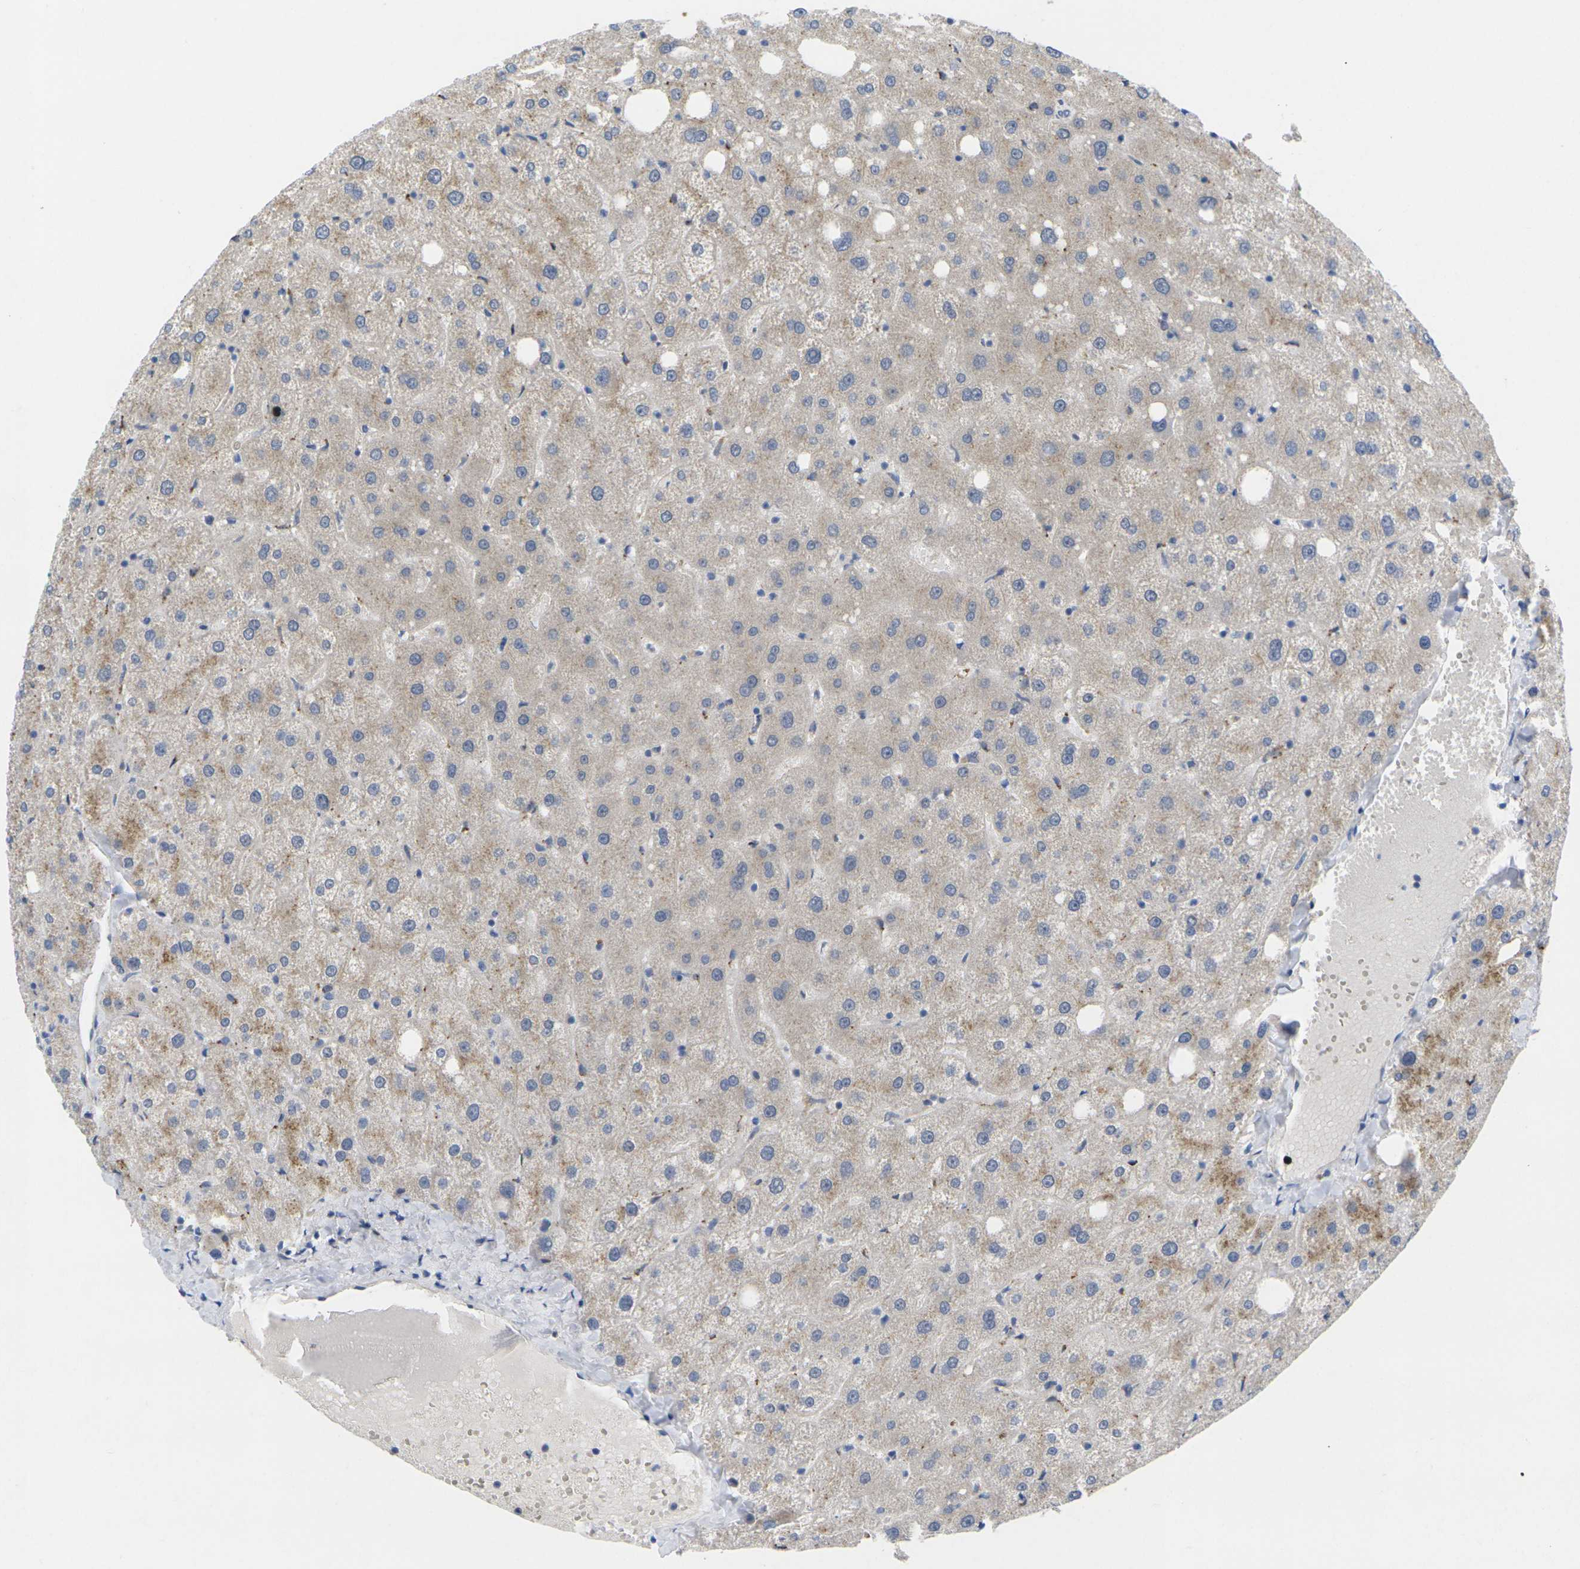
{"staining": {"intensity": "negative", "quantity": "none", "location": "none"}, "tissue": "liver", "cell_type": "Cholangiocytes", "image_type": "normal", "snomed": [{"axis": "morphology", "description": "Normal tissue, NOS"}, {"axis": "topography", "description": "Liver"}], "caption": "The image exhibits no staining of cholangiocytes in benign liver.", "gene": "TNNI3", "patient": {"sex": "male", "age": 73}}